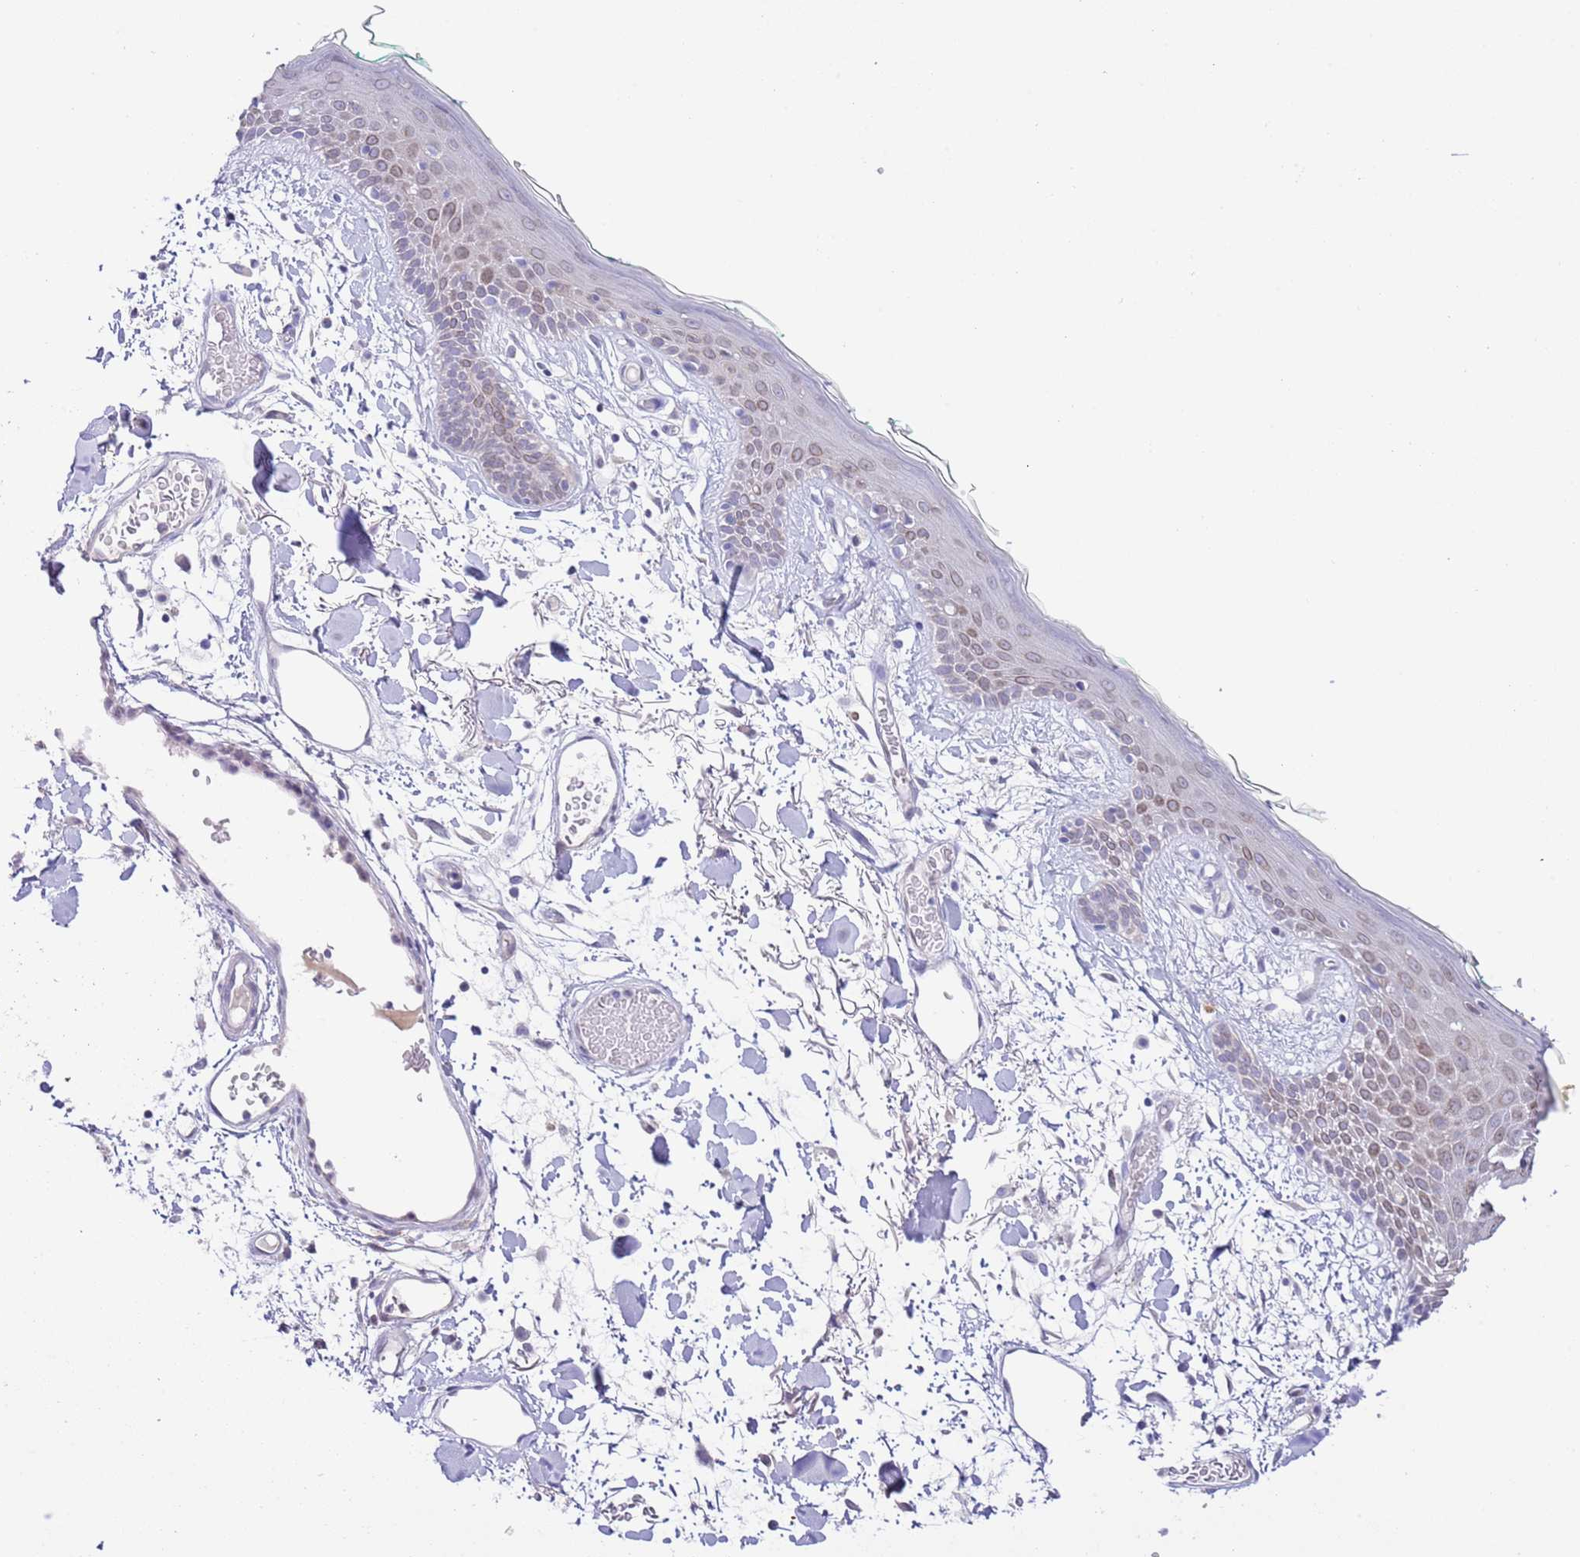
{"staining": {"intensity": "negative", "quantity": "none", "location": "none"}, "tissue": "skin", "cell_type": "Fibroblasts", "image_type": "normal", "snomed": [{"axis": "morphology", "description": "Normal tissue, NOS"}, {"axis": "topography", "description": "Skin"}], "caption": "Immunohistochemical staining of benign skin displays no significant expression in fibroblasts.", "gene": "EBPL", "patient": {"sex": "male", "age": 79}}